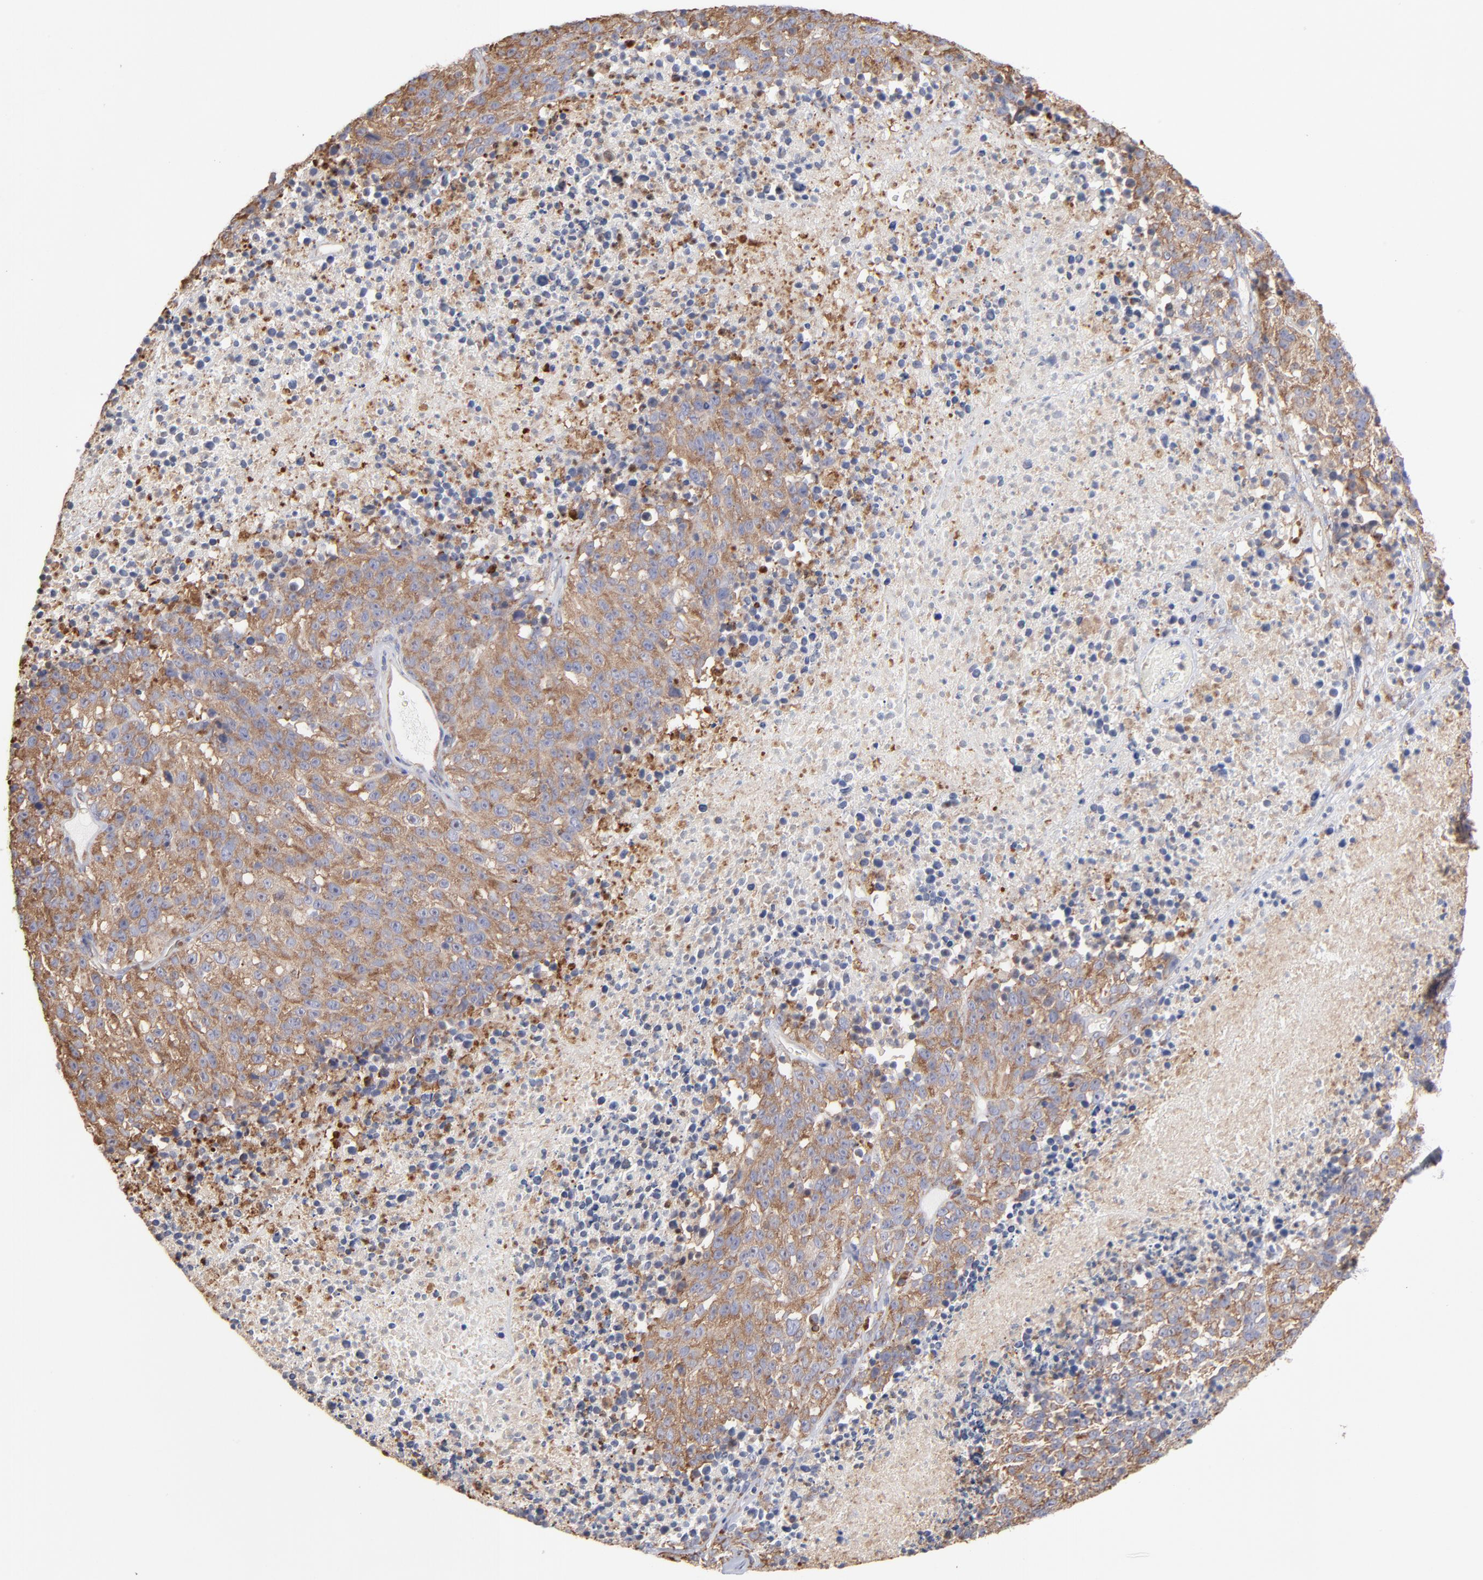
{"staining": {"intensity": "weak", "quantity": ">75%", "location": "cytoplasmic/membranous"}, "tissue": "melanoma", "cell_type": "Tumor cells", "image_type": "cancer", "snomed": [{"axis": "morphology", "description": "Malignant melanoma, Metastatic site"}, {"axis": "topography", "description": "Cerebral cortex"}], "caption": "Approximately >75% of tumor cells in human melanoma display weak cytoplasmic/membranous protein expression as visualized by brown immunohistochemical staining.", "gene": "RPL3", "patient": {"sex": "female", "age": 52}}